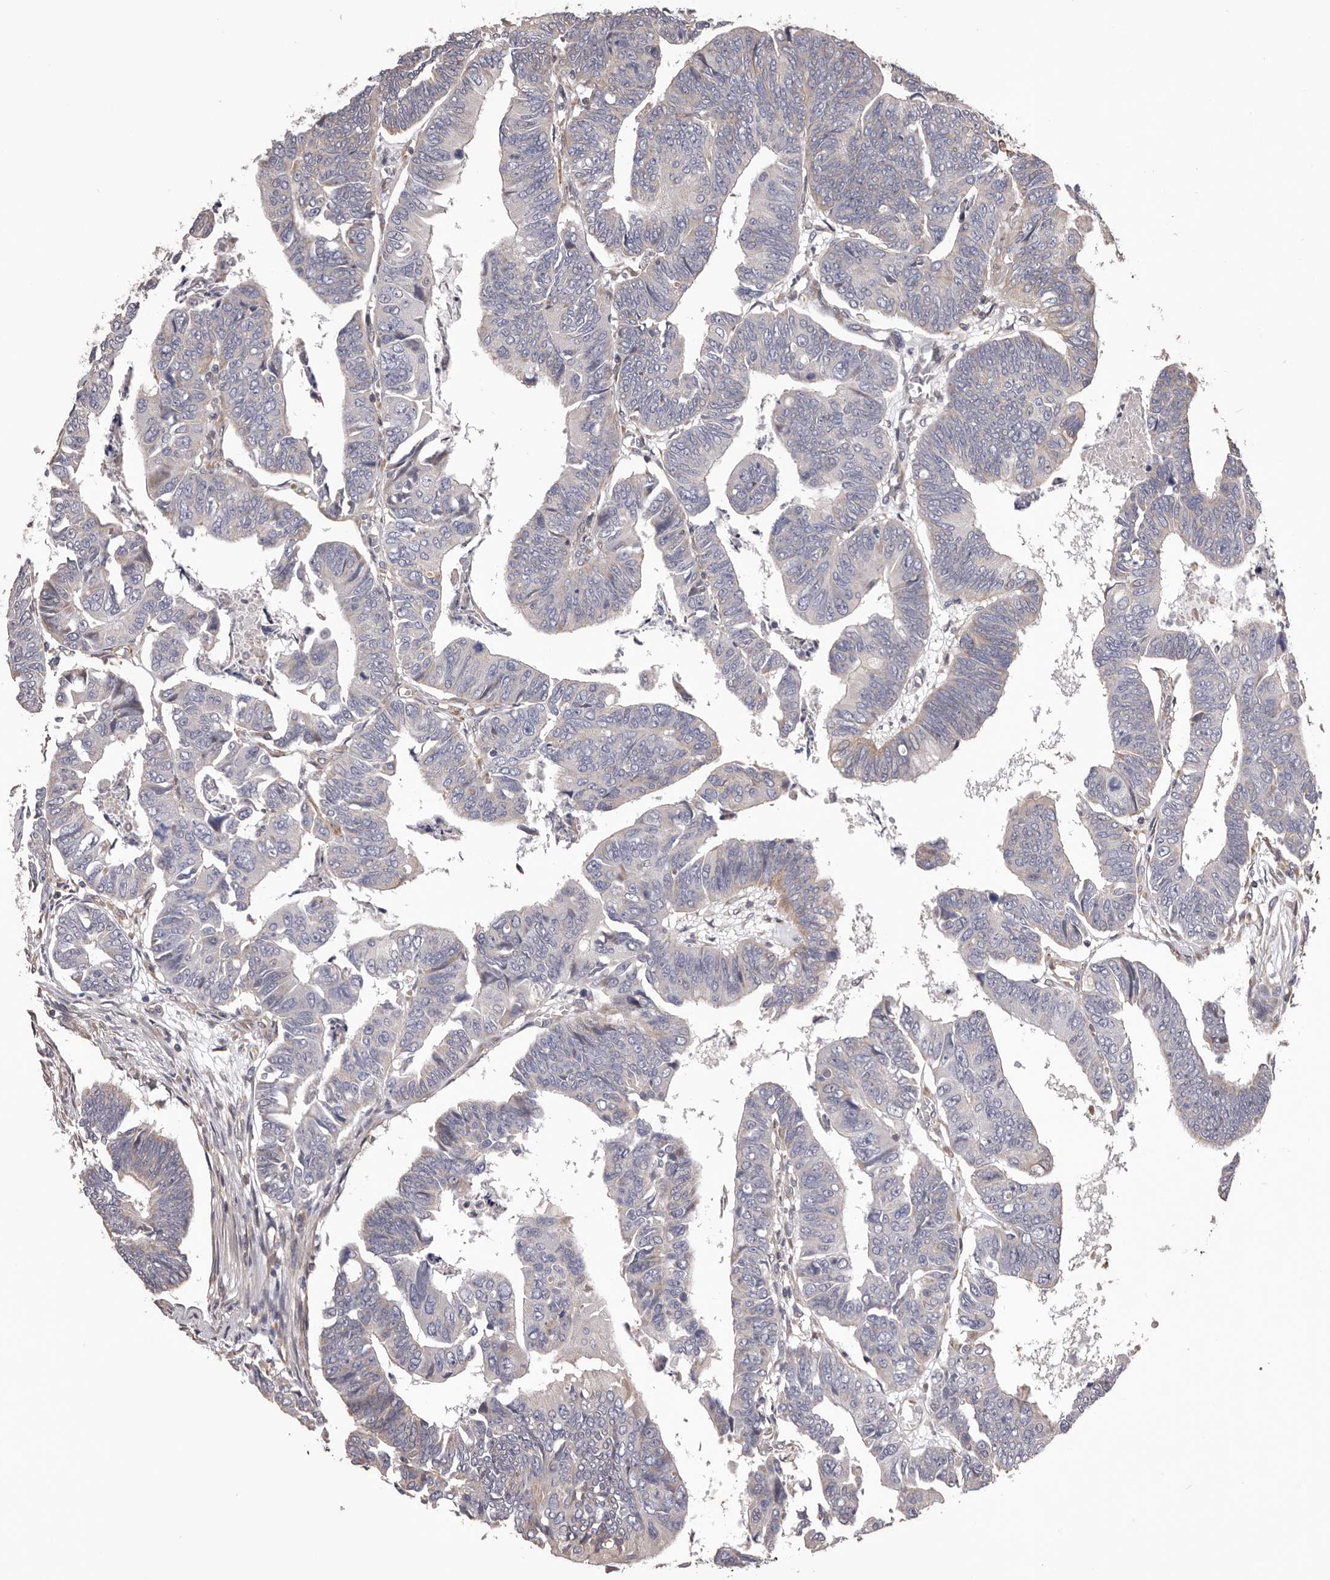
{"staining": {"intensity": "negative", "quantity": "none", "location": "none"}, "tissue": "colorectal cancer", "cell_type": "Tumor cells", "image_type": "cancer", "snomed": [{"axis": "morphology", "description": "Adenocarcinoma, NOS"}, {"axis": "topography", "description": "Rectum"}], "caption": "This is an immunohistochemistry photomicrograph of human colorectal cancer (adenocarcinoma). There is no expression in tumor cells.", "gene": "CEP104", "patient": {"sex": "female", "age": 65}}